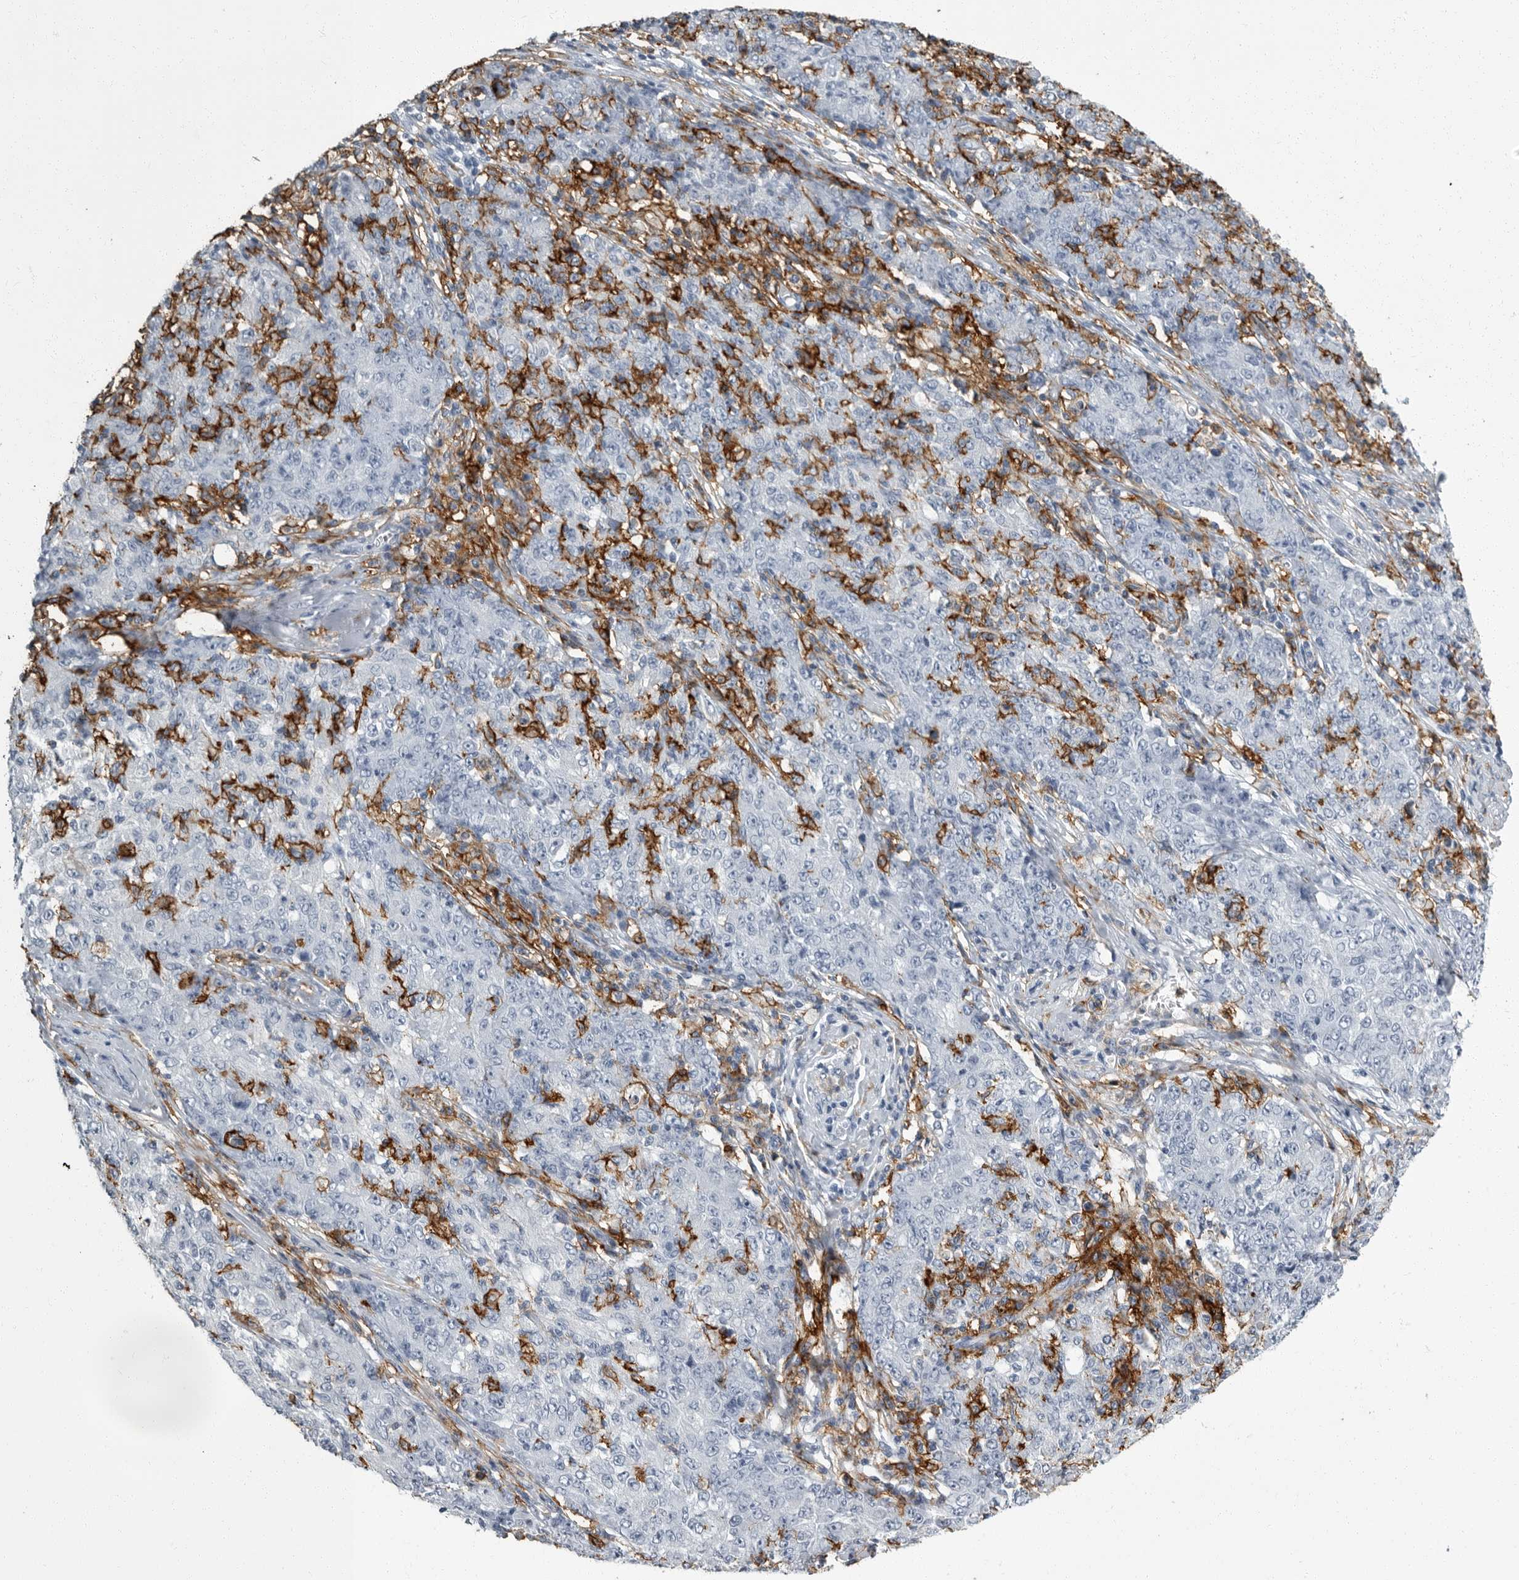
{"staining": {"intensity": "negative", "quantity": "none", "location": "none"}, "tissue": "ovarian cancer", "cell_type": "Tumor cells", "image_type": "cancer", "snomed": [{"axis": "morphology", "description": "Carcinoma, endometroid"}, {"axis": "topography", "description": "Ovary"}], "caption": "Tumor cells show no significant staining in ovarian endometroid carcinoma.", "gene": "FCER1G", "patient": {"sex": "female", "age": 42}}